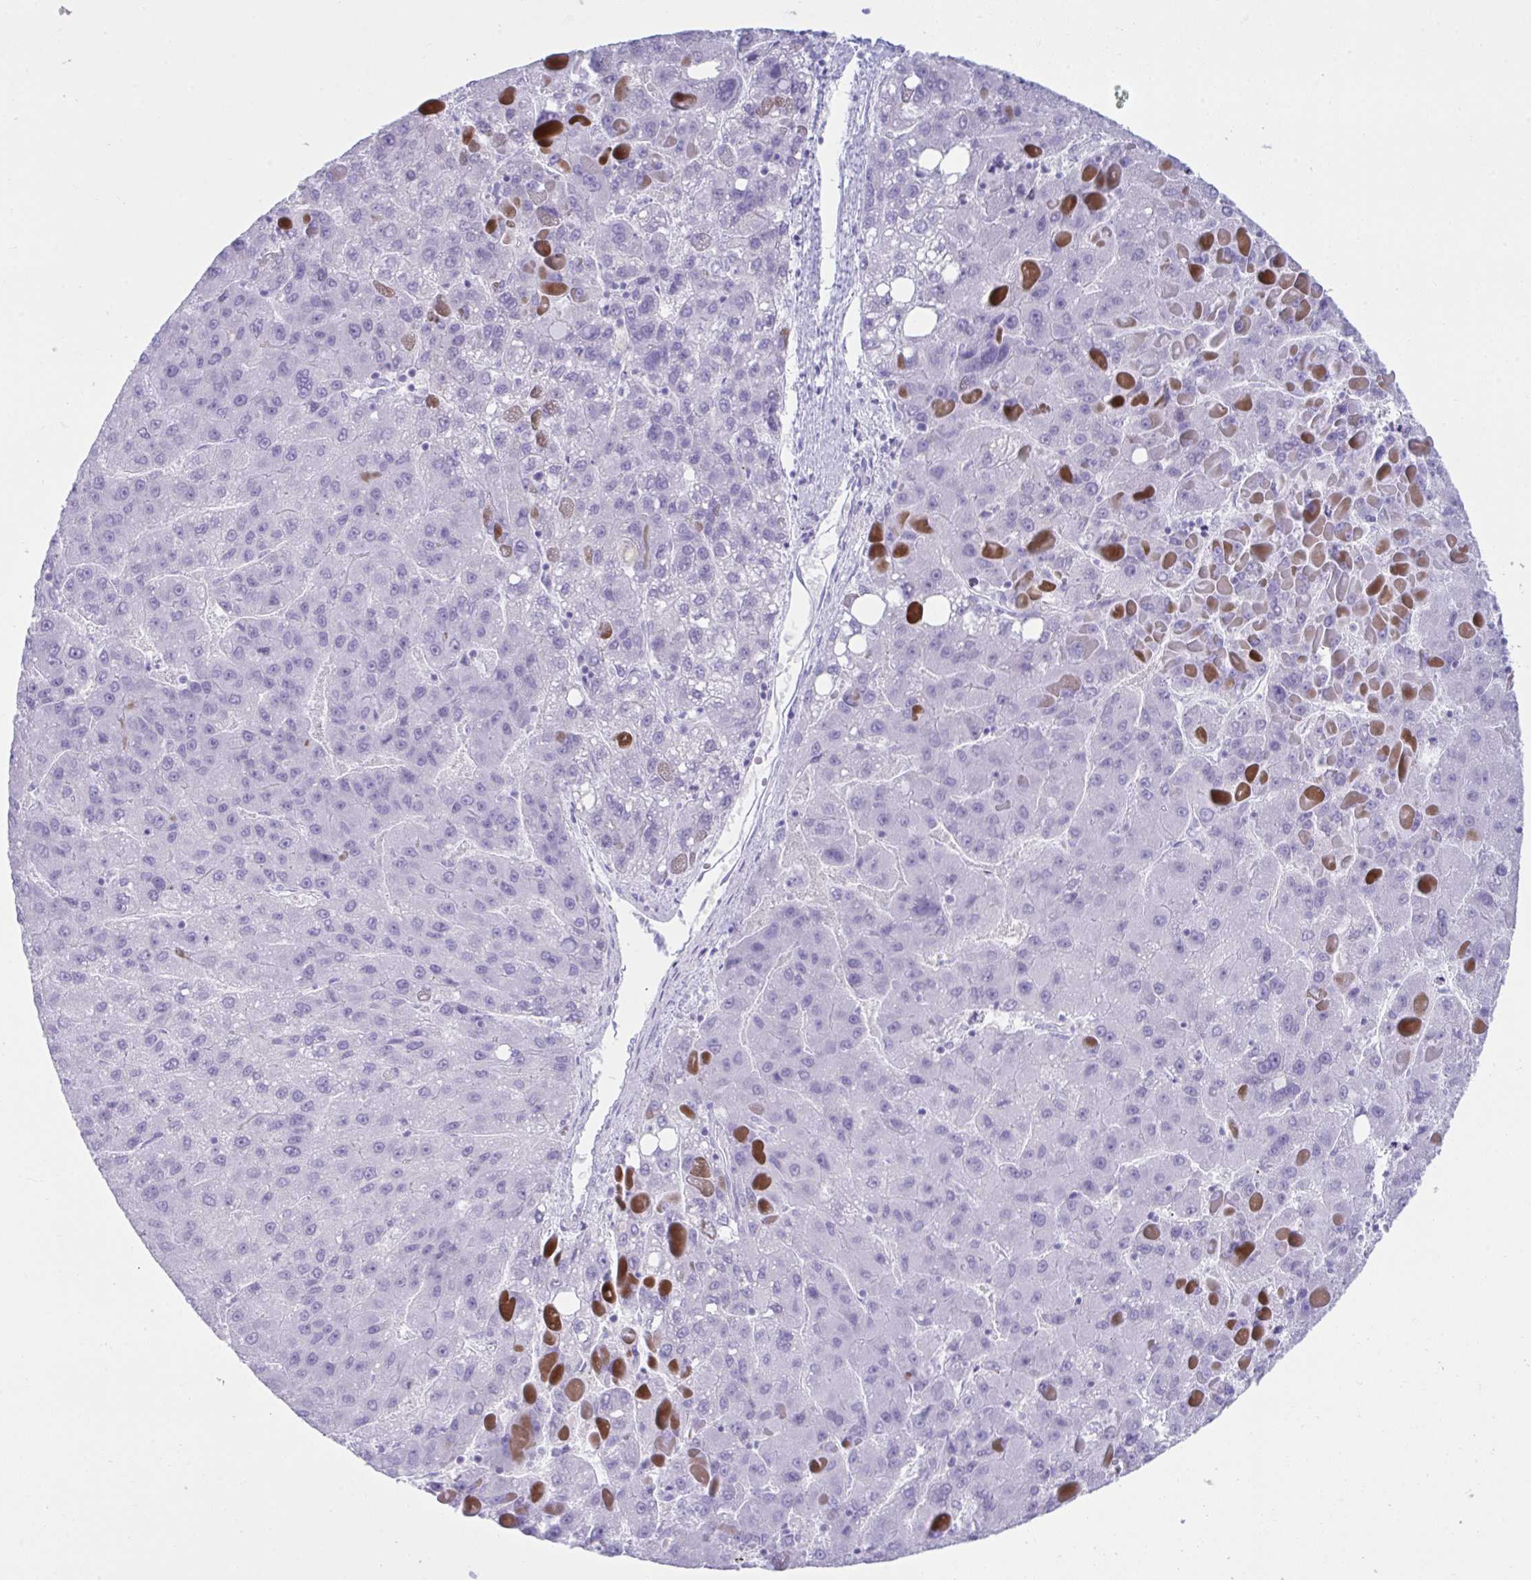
{"staining": {"intensity": "negative", "quantity": "none", "location": "none"}, "tissue": "liver cancer", "cell_type": "Tumor cells", "image_type": "cancer", "snomed": [{"axis": "morphology", "description": "Carcinoma, Hepatocellular, NOS"}, {"axis": "topography", "description": "Liver"}], "caption": "An image of liver cancer (hepatocellular carcinoma) stained for a protein displays no brown staining in tumor cells. (DAB immunohistochemistry with hematoxylin counter stain).", "gene": "PSCA", "patient": {"sex": "female", "age": 82}}